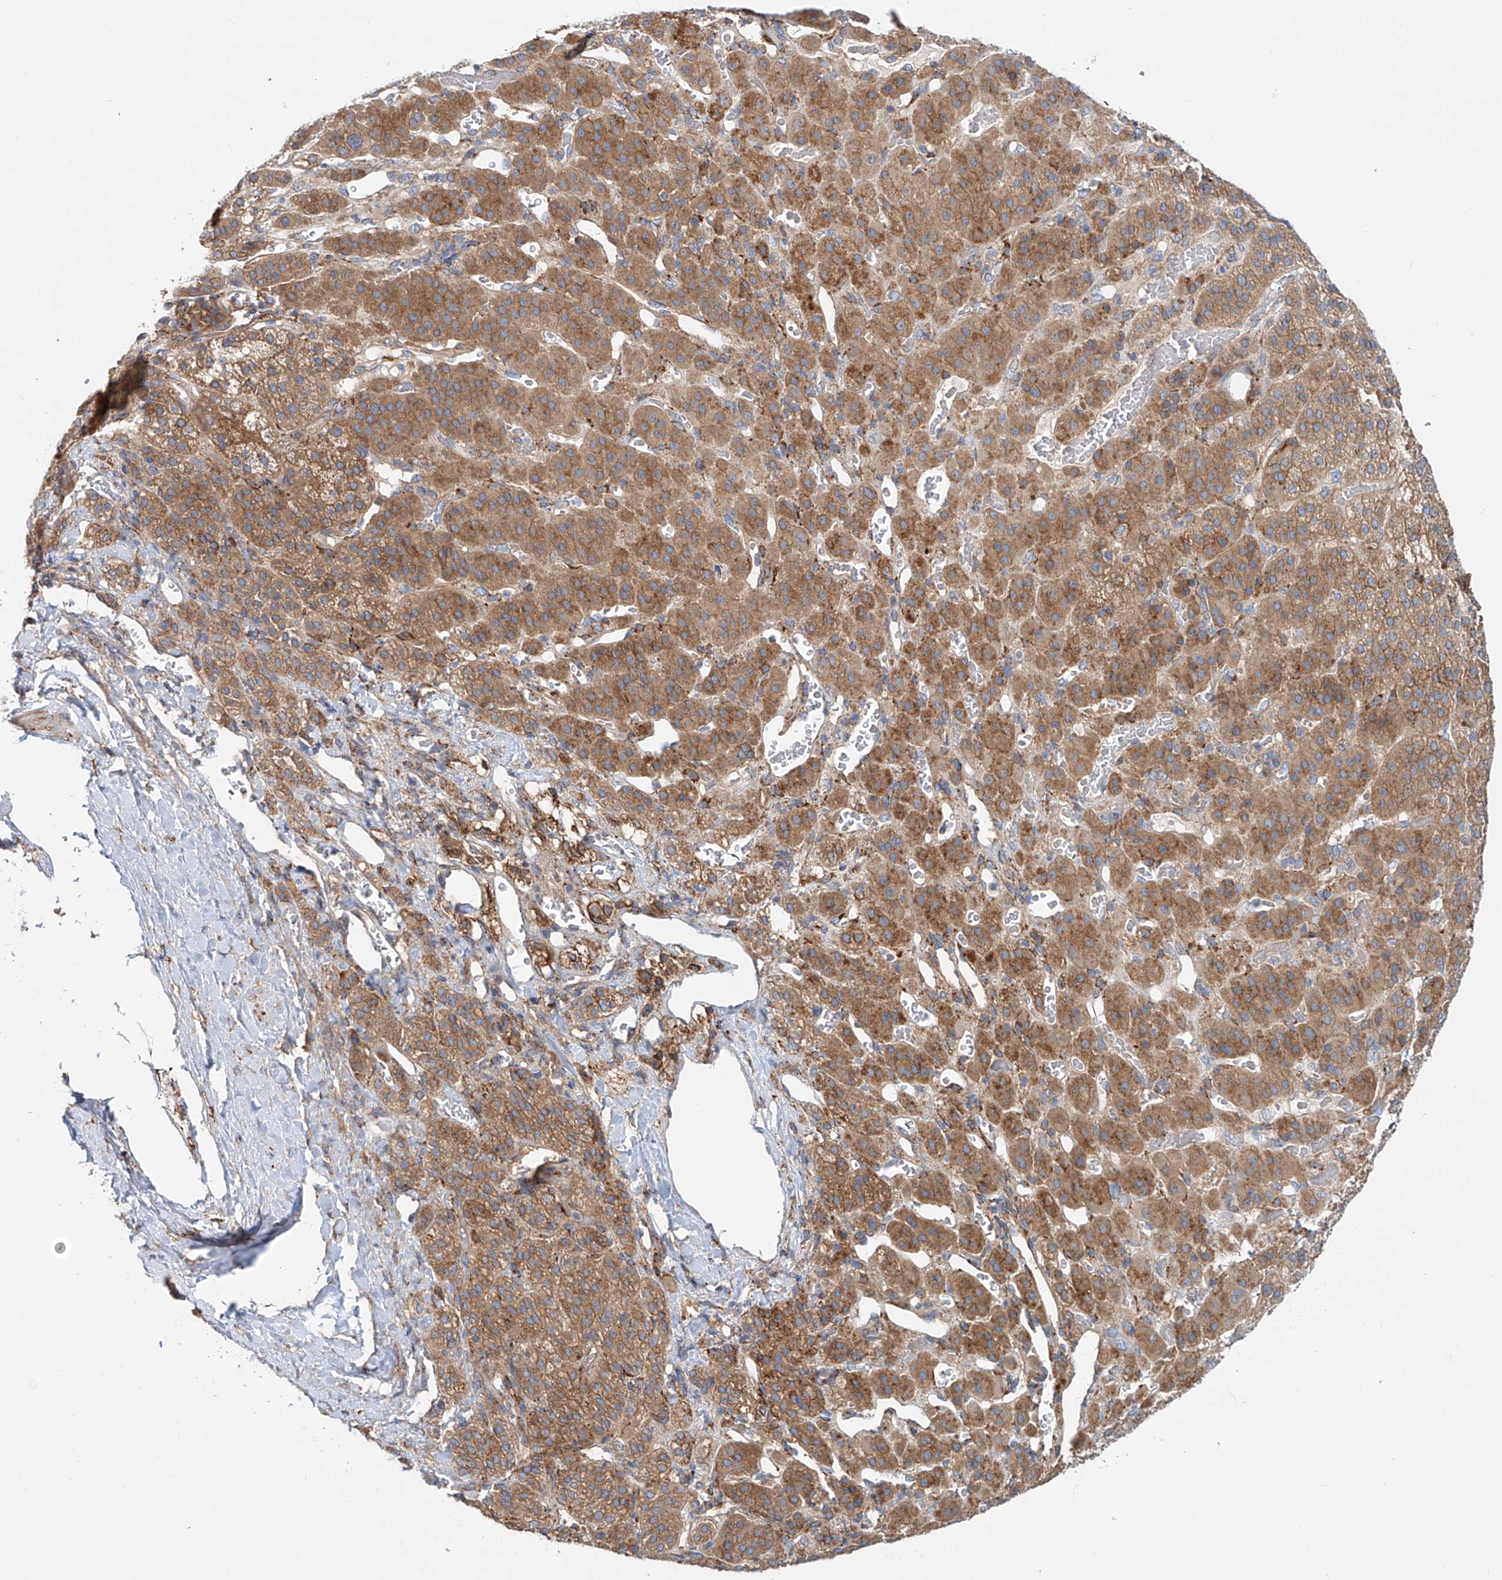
{"staining": {"intensity": "moderate", "quantity": ">75%", "location": "cytoplasmic/membranous"}, "tissue": "adrenal gland", "cell_type": "Glandular cells", "image_type": "normal", "snomed": [{"axis": "morphology", "description": "Normal tissue, NOS"}, {"axis": "topography", "description": "Adrenal gland"}], "caption": "The immunohistochemical stain labels moderate cytoplasmic/membranous expression in glandular cells of unremarkable adrenal gland. Using DAB (brown) and hematoxylin (blue) stains, captured at high magnification using brightfield microscopy.", "gene": "SNAP29", "patient": {"sex": "male", "age": 57}}